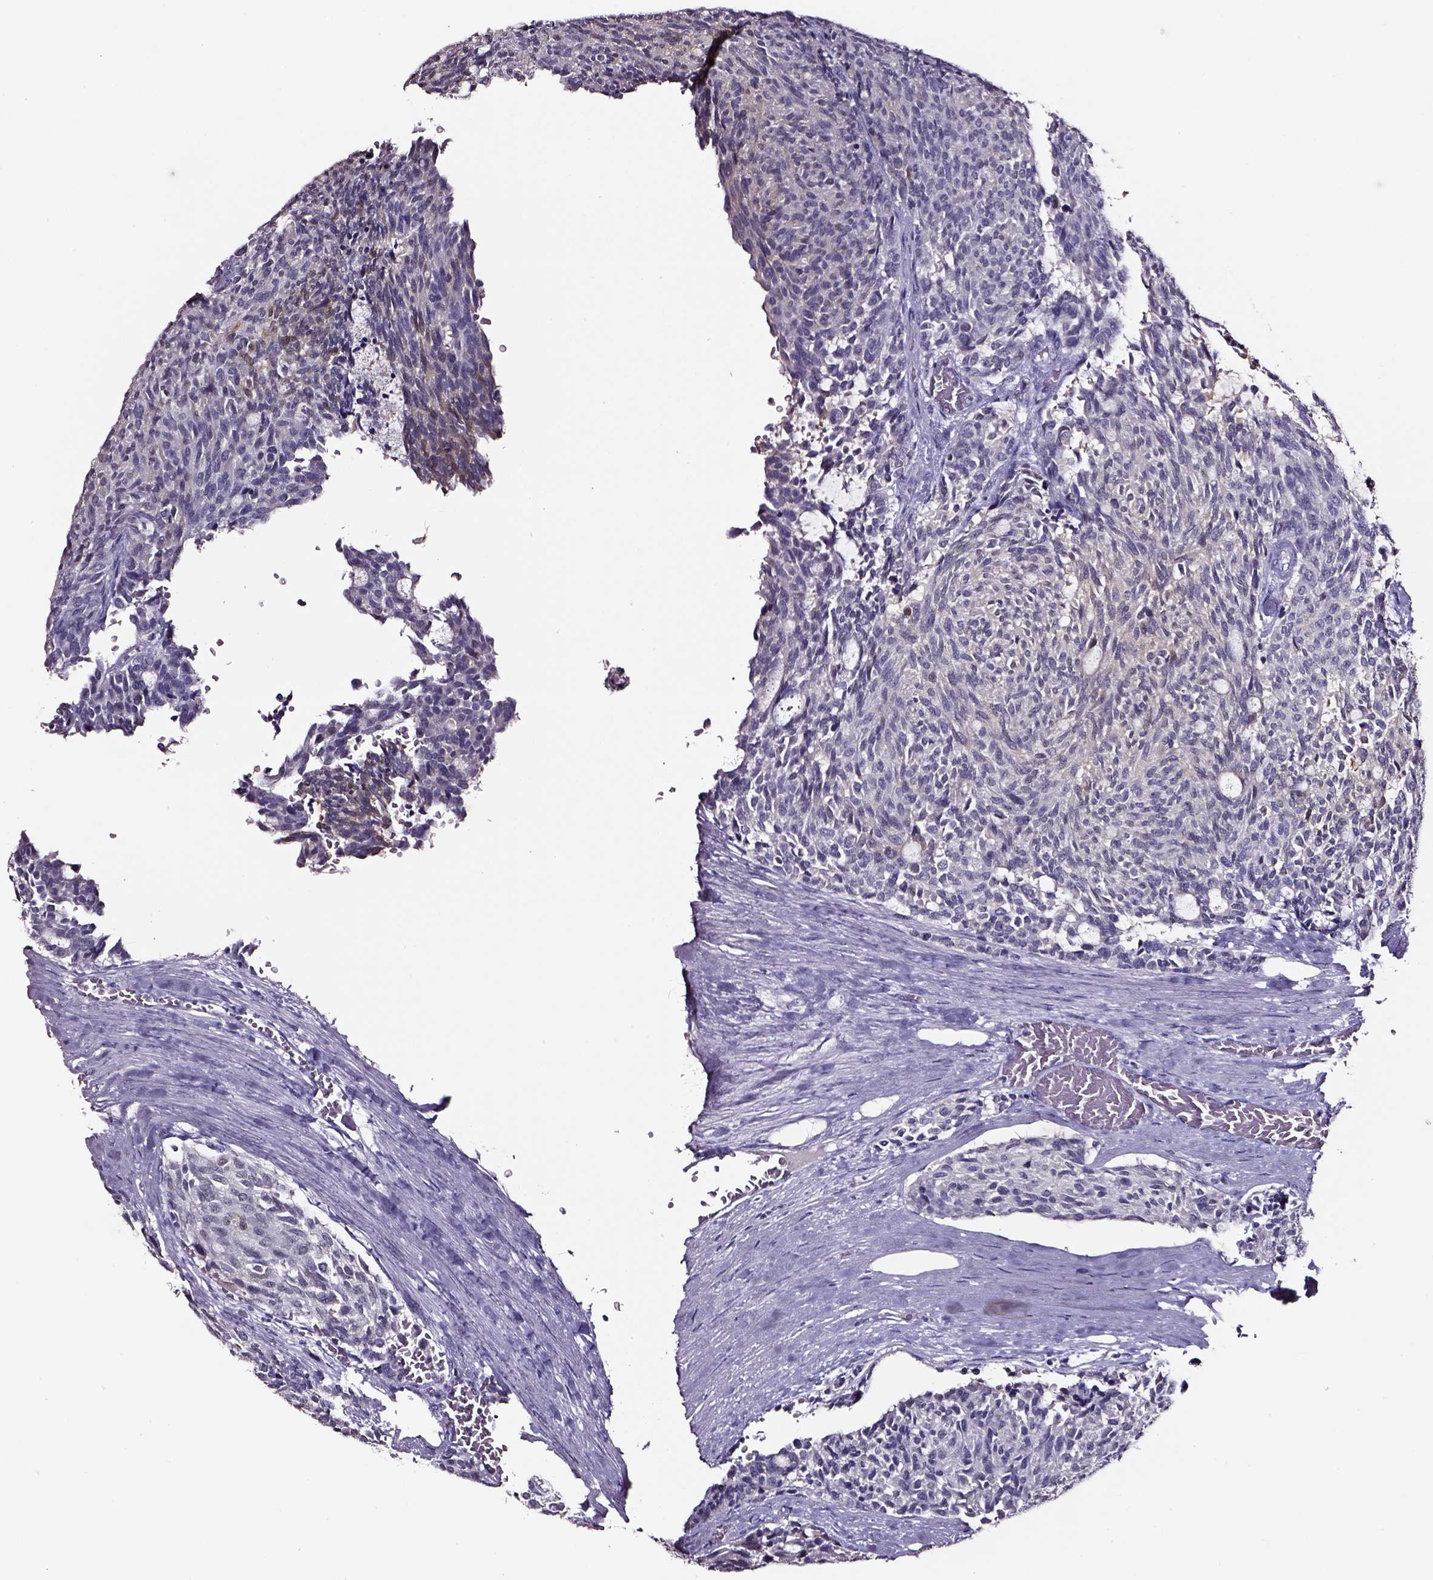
{"staining": {"intensity": "negative", "quantity": "none", "location": "none"}, "tissue": "carcinoid", "cell_type": "Tumor cells", "image_type": "cancer", "snomed": [{"axis": "morphology", "description": "Carcinoid, malignant, NOS"}, {"axis": "topography", "description": "Pancreas"}], "caption": "DAB immunohistochemical staining of human carcinoid (malignant) shows no significant positivity in tumor cells. (DAB IHC visualized using brightfield microscopy, high magnification).", "gene": "SMIM17", "patient": {"sex": "female", "age": 54}}